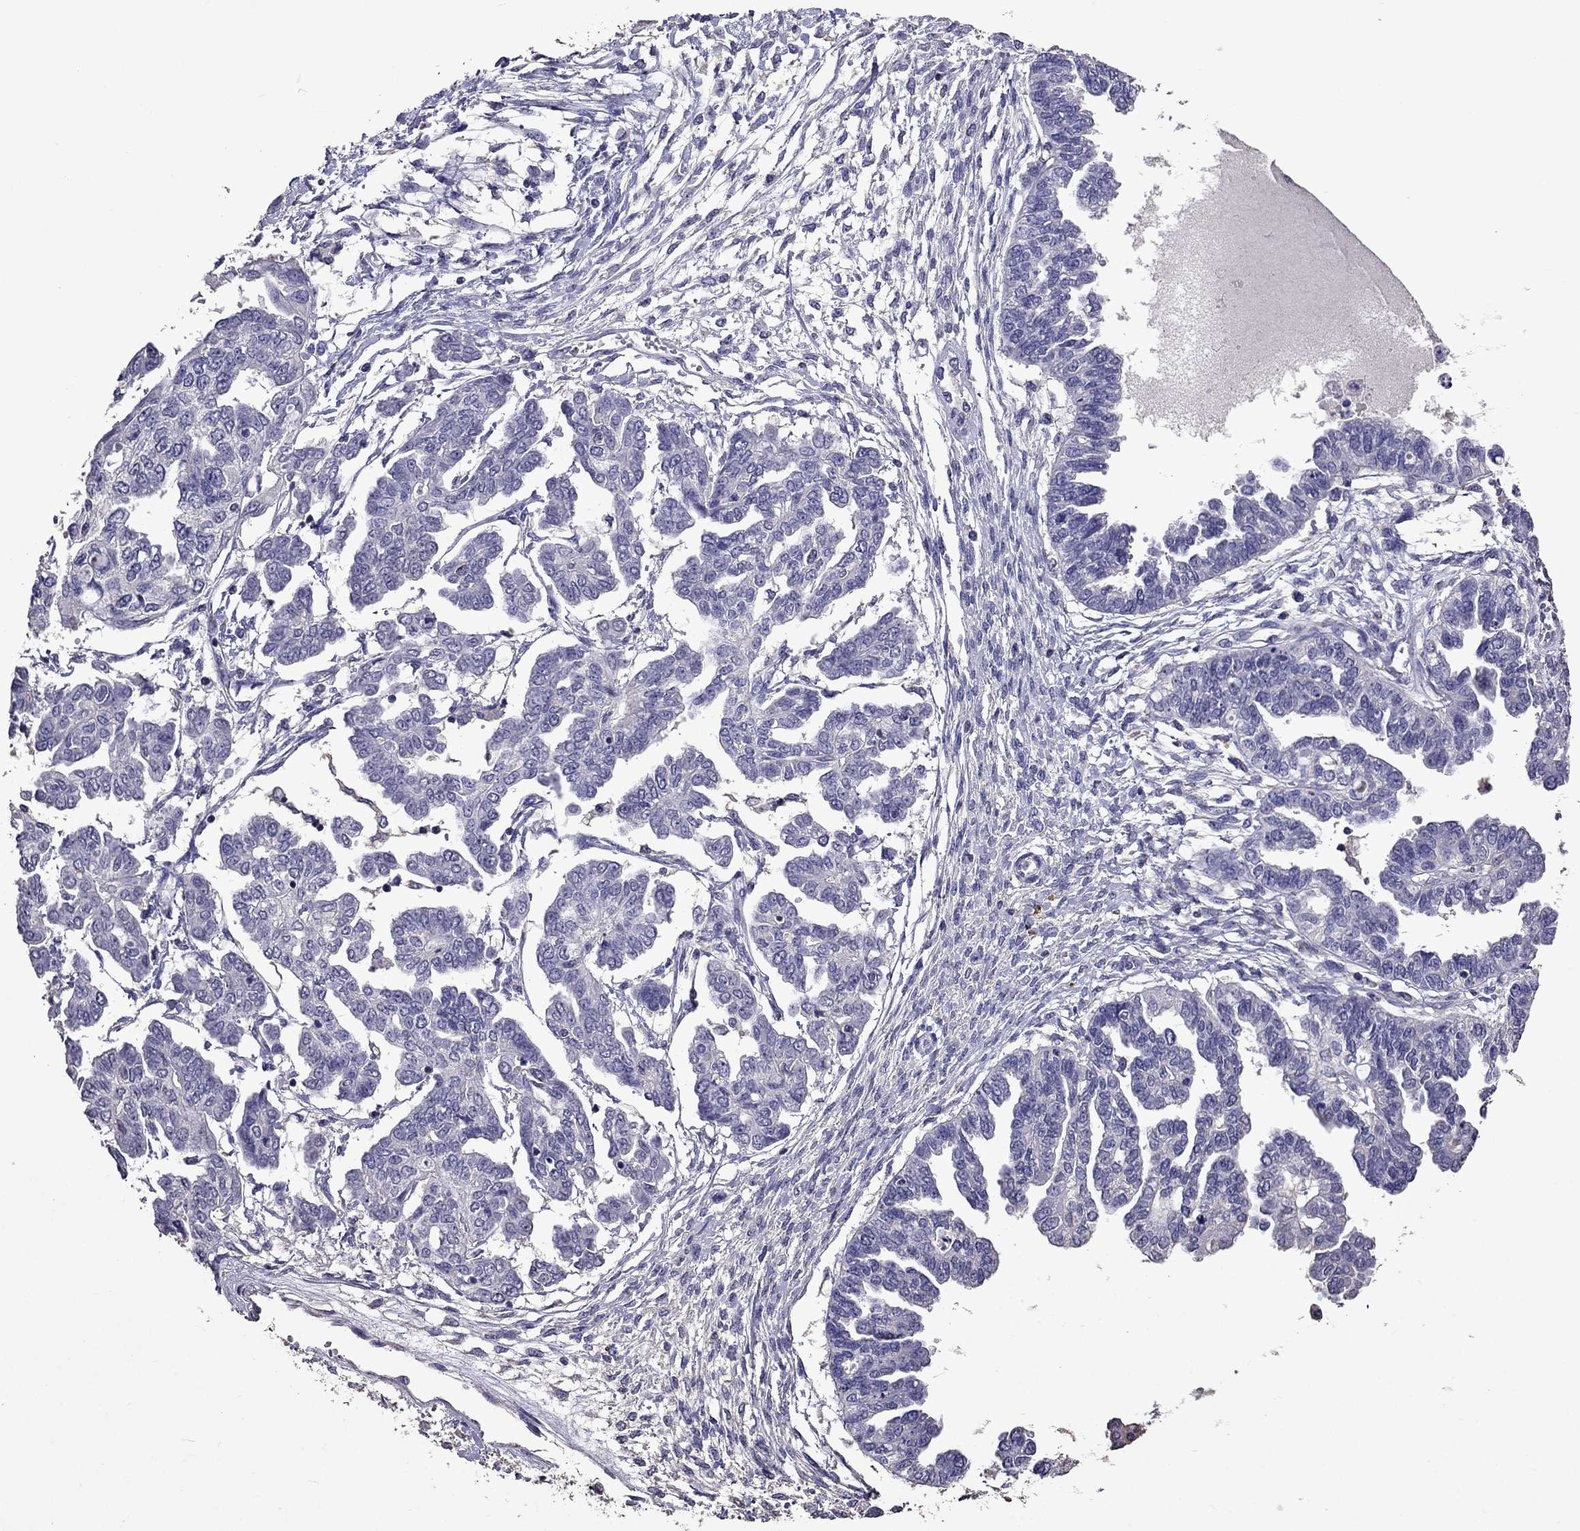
{"staining": {"intensity": "negative", "quantity": "none", "location": "none"}, "tissue": "ovarian cancer", "cell_type": "Tumor cells", "image_type": "cancer", "snomed": [{"axis": "morphology", "description": "Cystadenocarcinoma, serous, NOS"}, {"axis": "topography", "description": "Ovary"}], "caption": "Histopathology image shows no protein positivity in tumor cells of serous cystadenocarcinoma (ovarian) tissue. (DAB (3,3'-diaminobenzidine) IHC visualized using brightfield microscopy, high magnification).", "gene": "NKX3-1", "patient": {"sex": "female", "age": 53}}